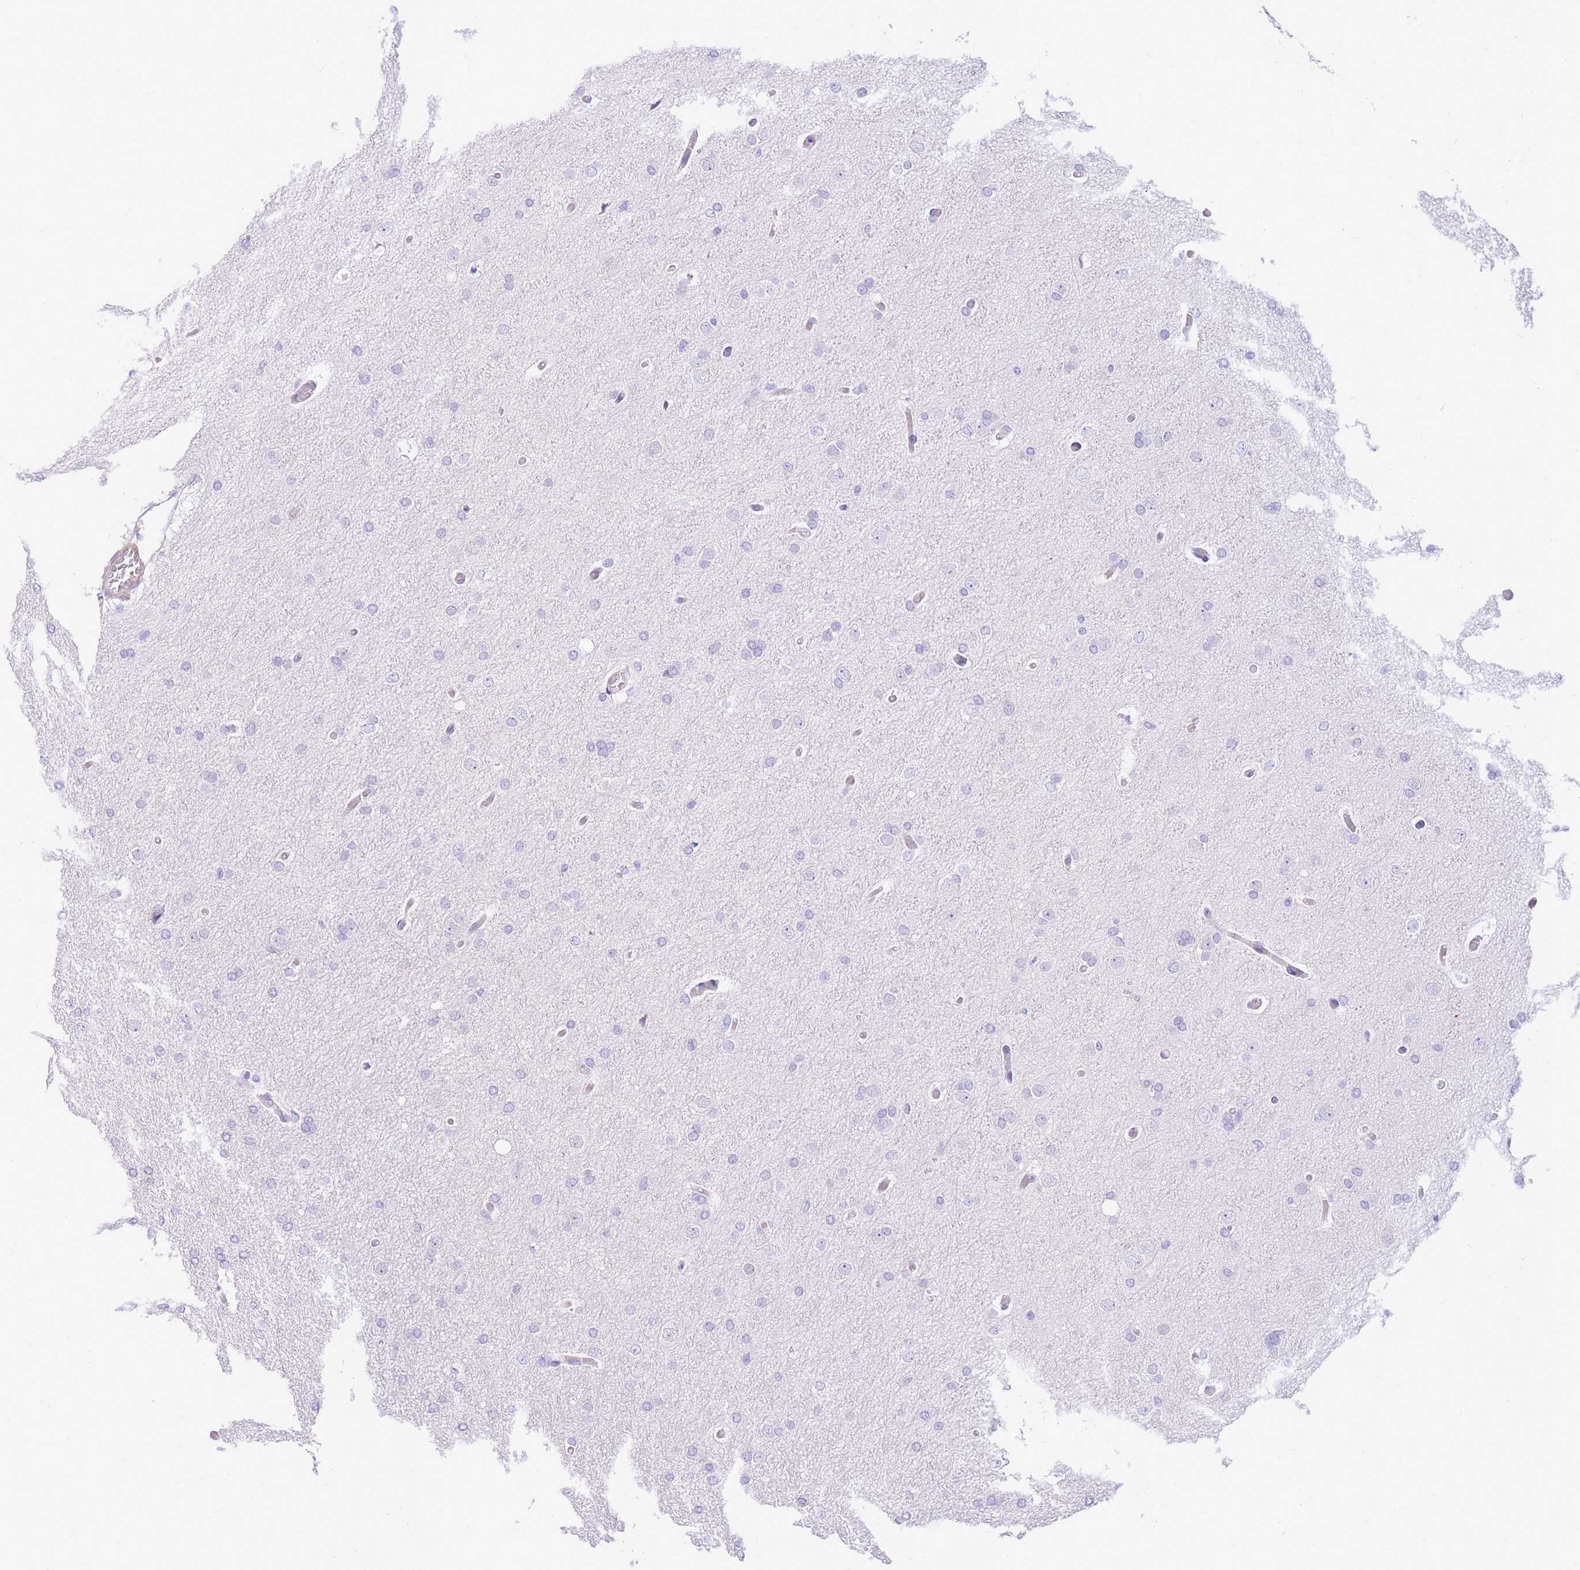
{"staining": {"intensity": "negative", "quantity": "none", "location": "none"}, "tissue": "glioma", "cell_type": "Tumor cells", "image_type": "cancer", "snomed": [{"axis": "morphology", "description": "Glioma, malignant, High grade"}, {"axis": "topography", "description": "Cerebral cortex"}], "caption": "Glioma was stained to show a protein in brown. There is no significant staining in tumor cells.", "gene": "SRSF12", "patient": {"sex": "female", "age": 36}}